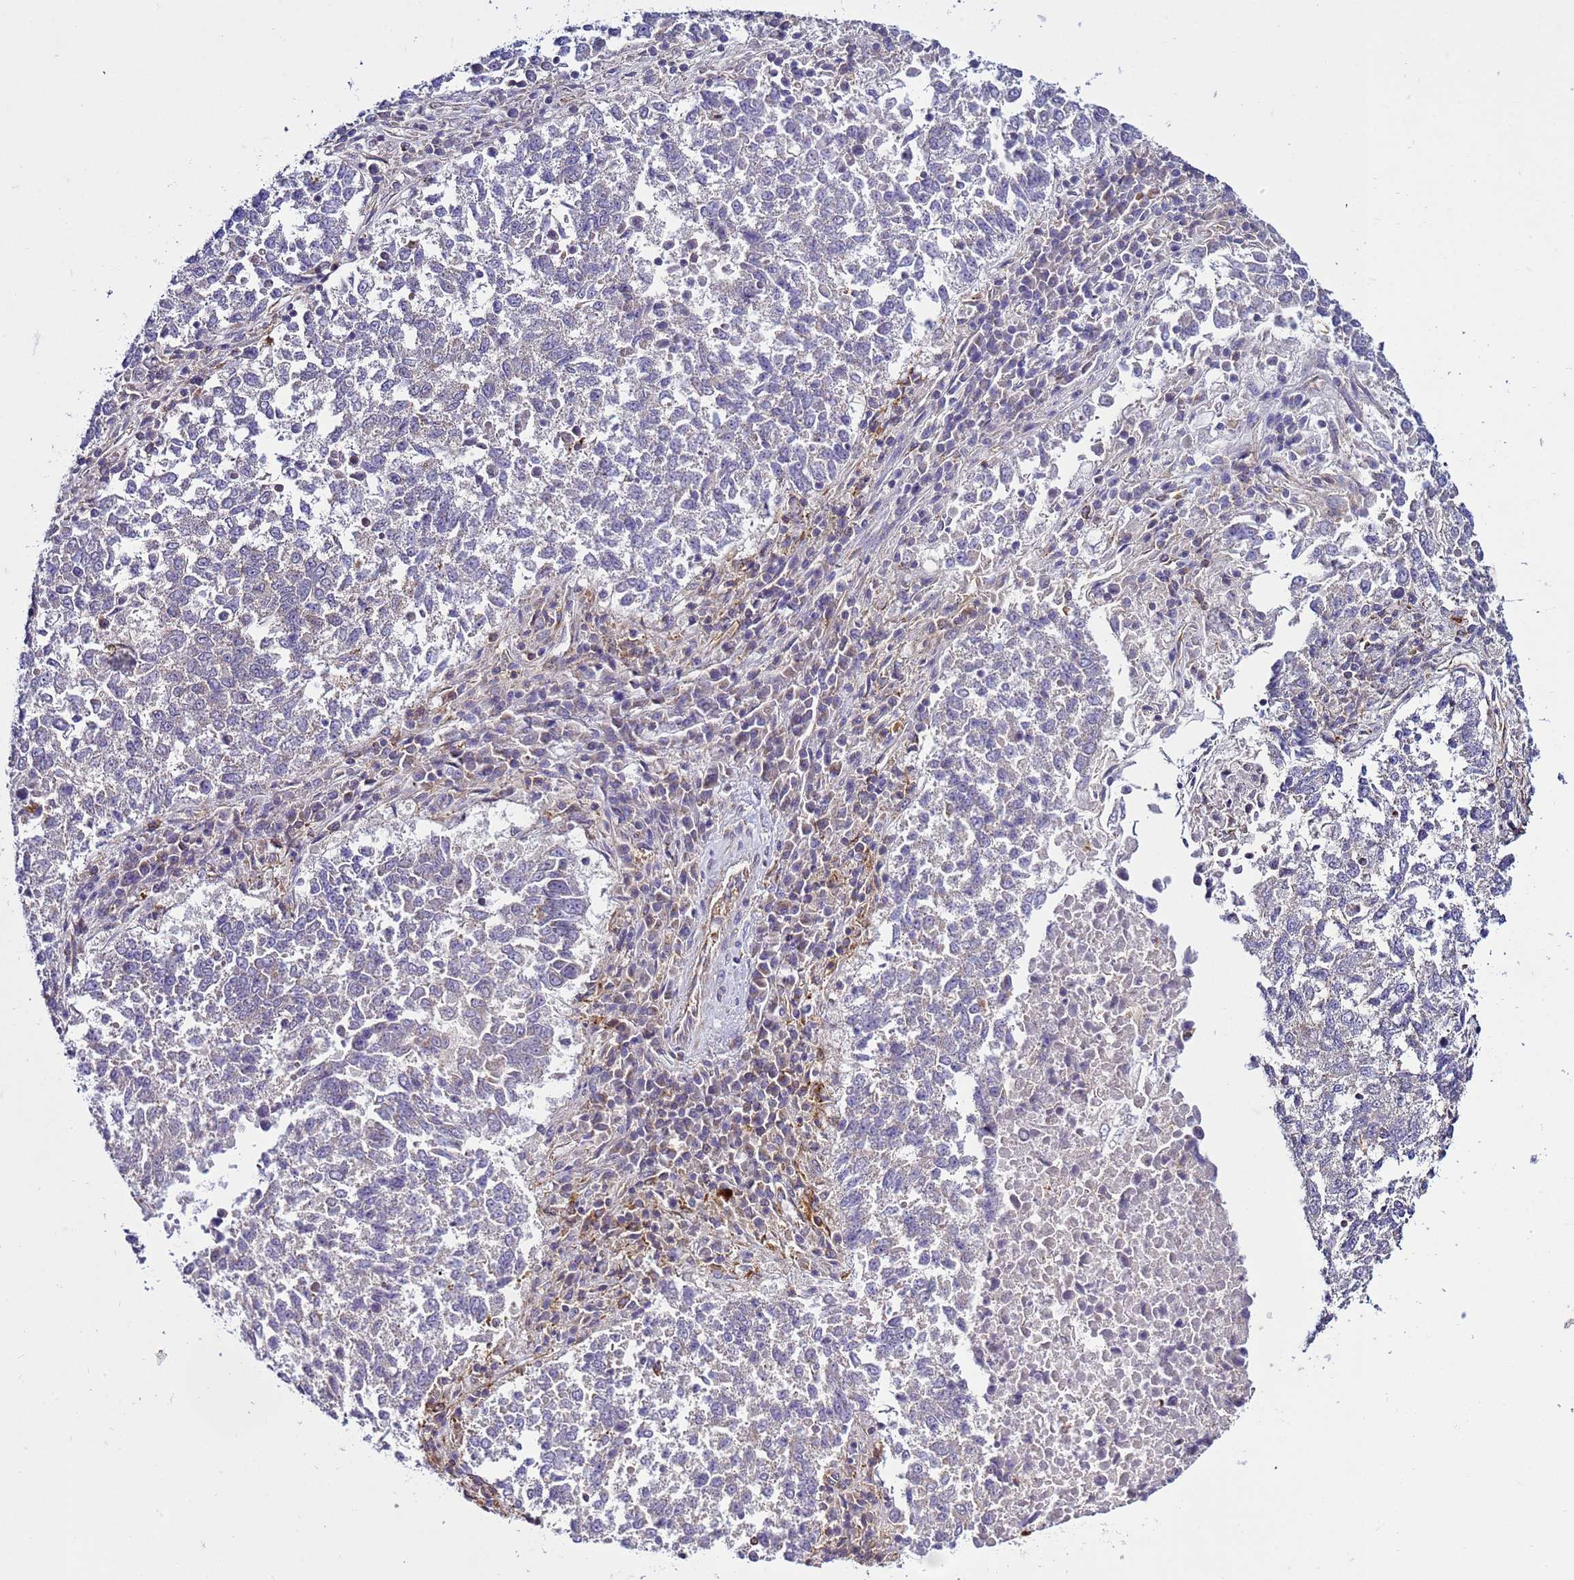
{"staining": {"intensity": "negative", "quantity": "none", "location": "none"}, "tissue": "lung cancer", "cell_type": "Tumor cells", "image_type": "cancer", "snomed": [{"axis": "morphology", "description": "Squamous cell carcinoma, NOS"}, {"axis": "topography", "description": "Lung"}], "caption": "Tumor cells show no significant positivity in lung cancer.", "gene": "PKD1", "patient": {"sex": "male", "age": 73}}